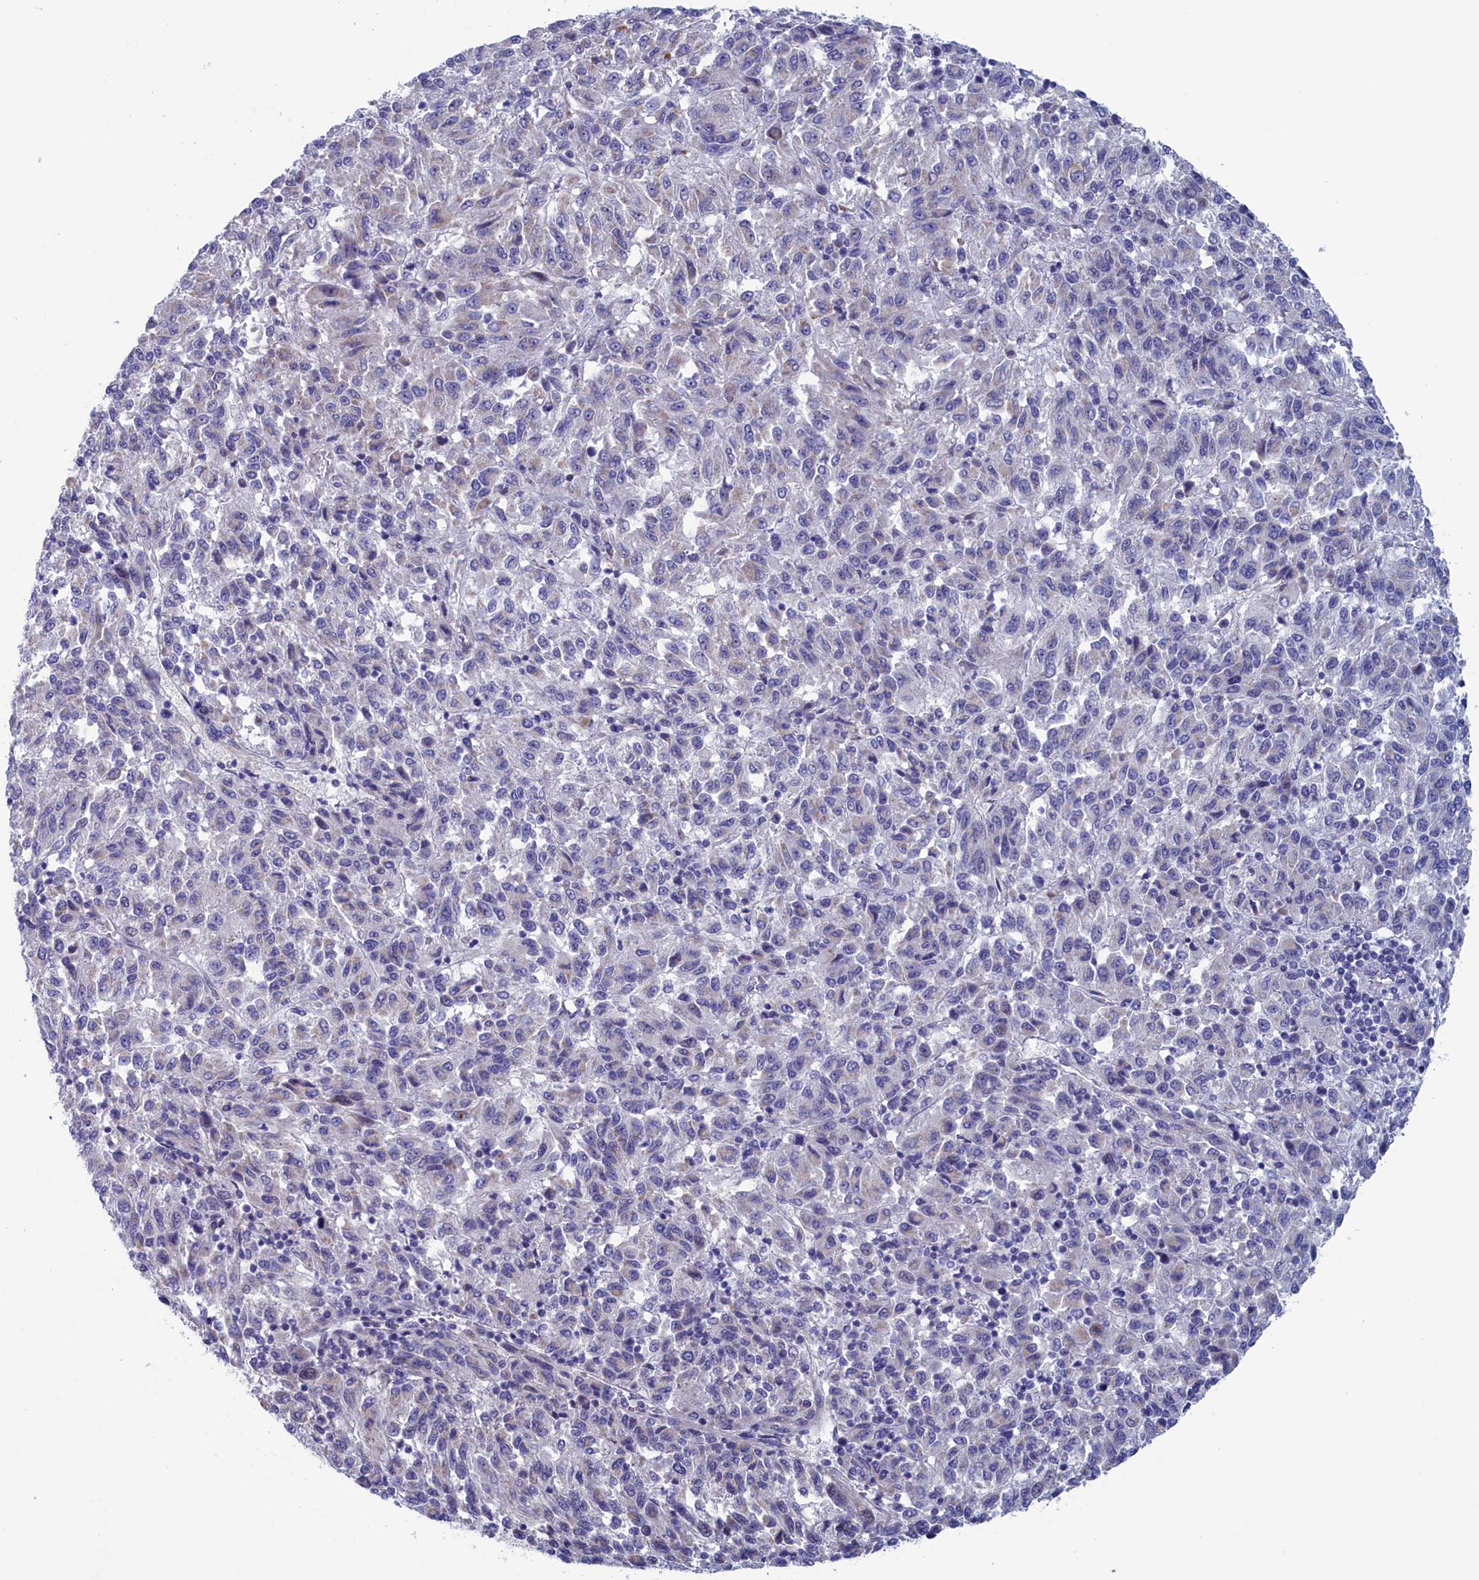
{"staining": {"intensity": "negative", "quantity": "none", "location": "none"}, "tissue": "melanoma", "cell_type": "Tumor cells", "image_type": "cancer", "snomed": [{"axis": "morphology", "description": "Malignant melanoma, Metastatic site"}, {"axis": "topography", "description": "Lung"}], "caption": "A histopathology image of melanoma stained for a protein shows no brown staining in tumor cells. Nuclei are stained in blue.", "gene": "NIBAN3", "patient": {"sex": "male", "age": 64}}